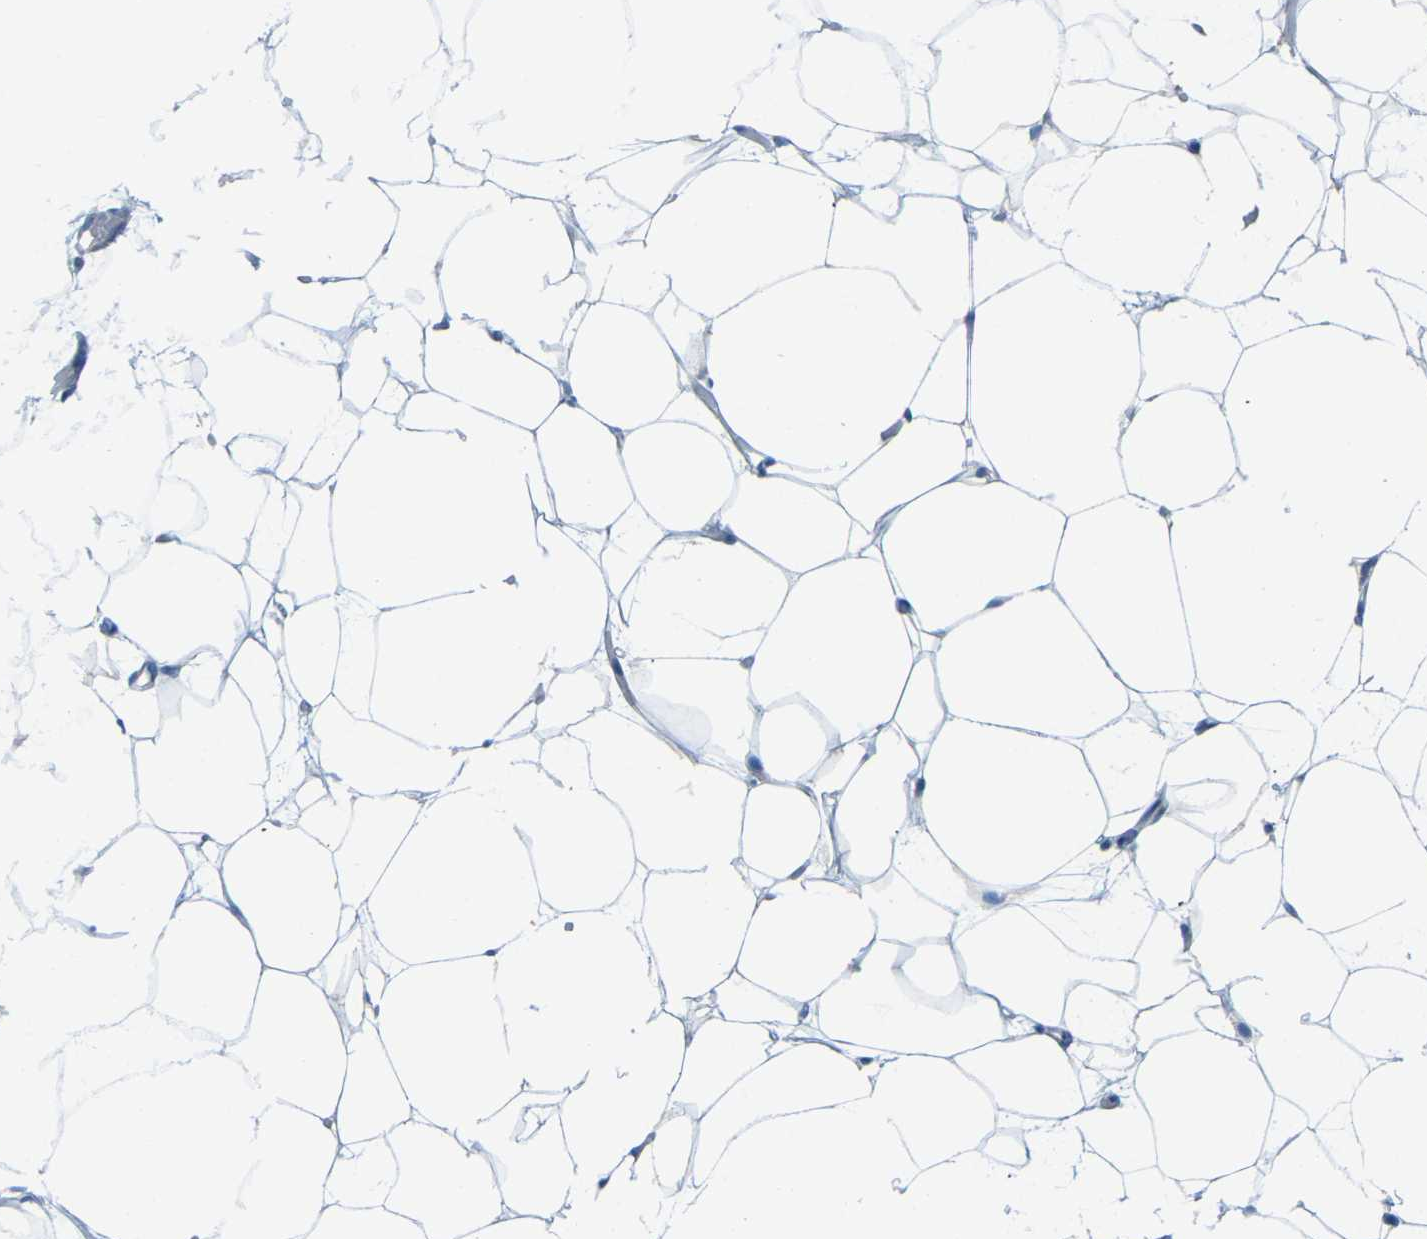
{"staining": {"intensity": "negative", "quantity": "none", "location": "none"}, "tissue": "adipose tissue", "cell_type": "Adipocytes", "image_type": "normal", "snomed": [{"axis": "morphology", "description": "Normal tissue, NOS"}, {"axis": "topography", "description": "Breast"}, {"axis": "topography", "description": "Soft tissue"}], "caption": "An immunohistochemistry (IHC) image of unremarkable adipose tissue is shown. There is no staining in adipocytes of adipose tissue. The staining was performed using DAB to visualize the protein expression in brown, while the nuclei were stained in blue with hematoxylin (Magnification: 20x).", "gene": "GDA", "patient": {"sex": "female", "age": 75}}